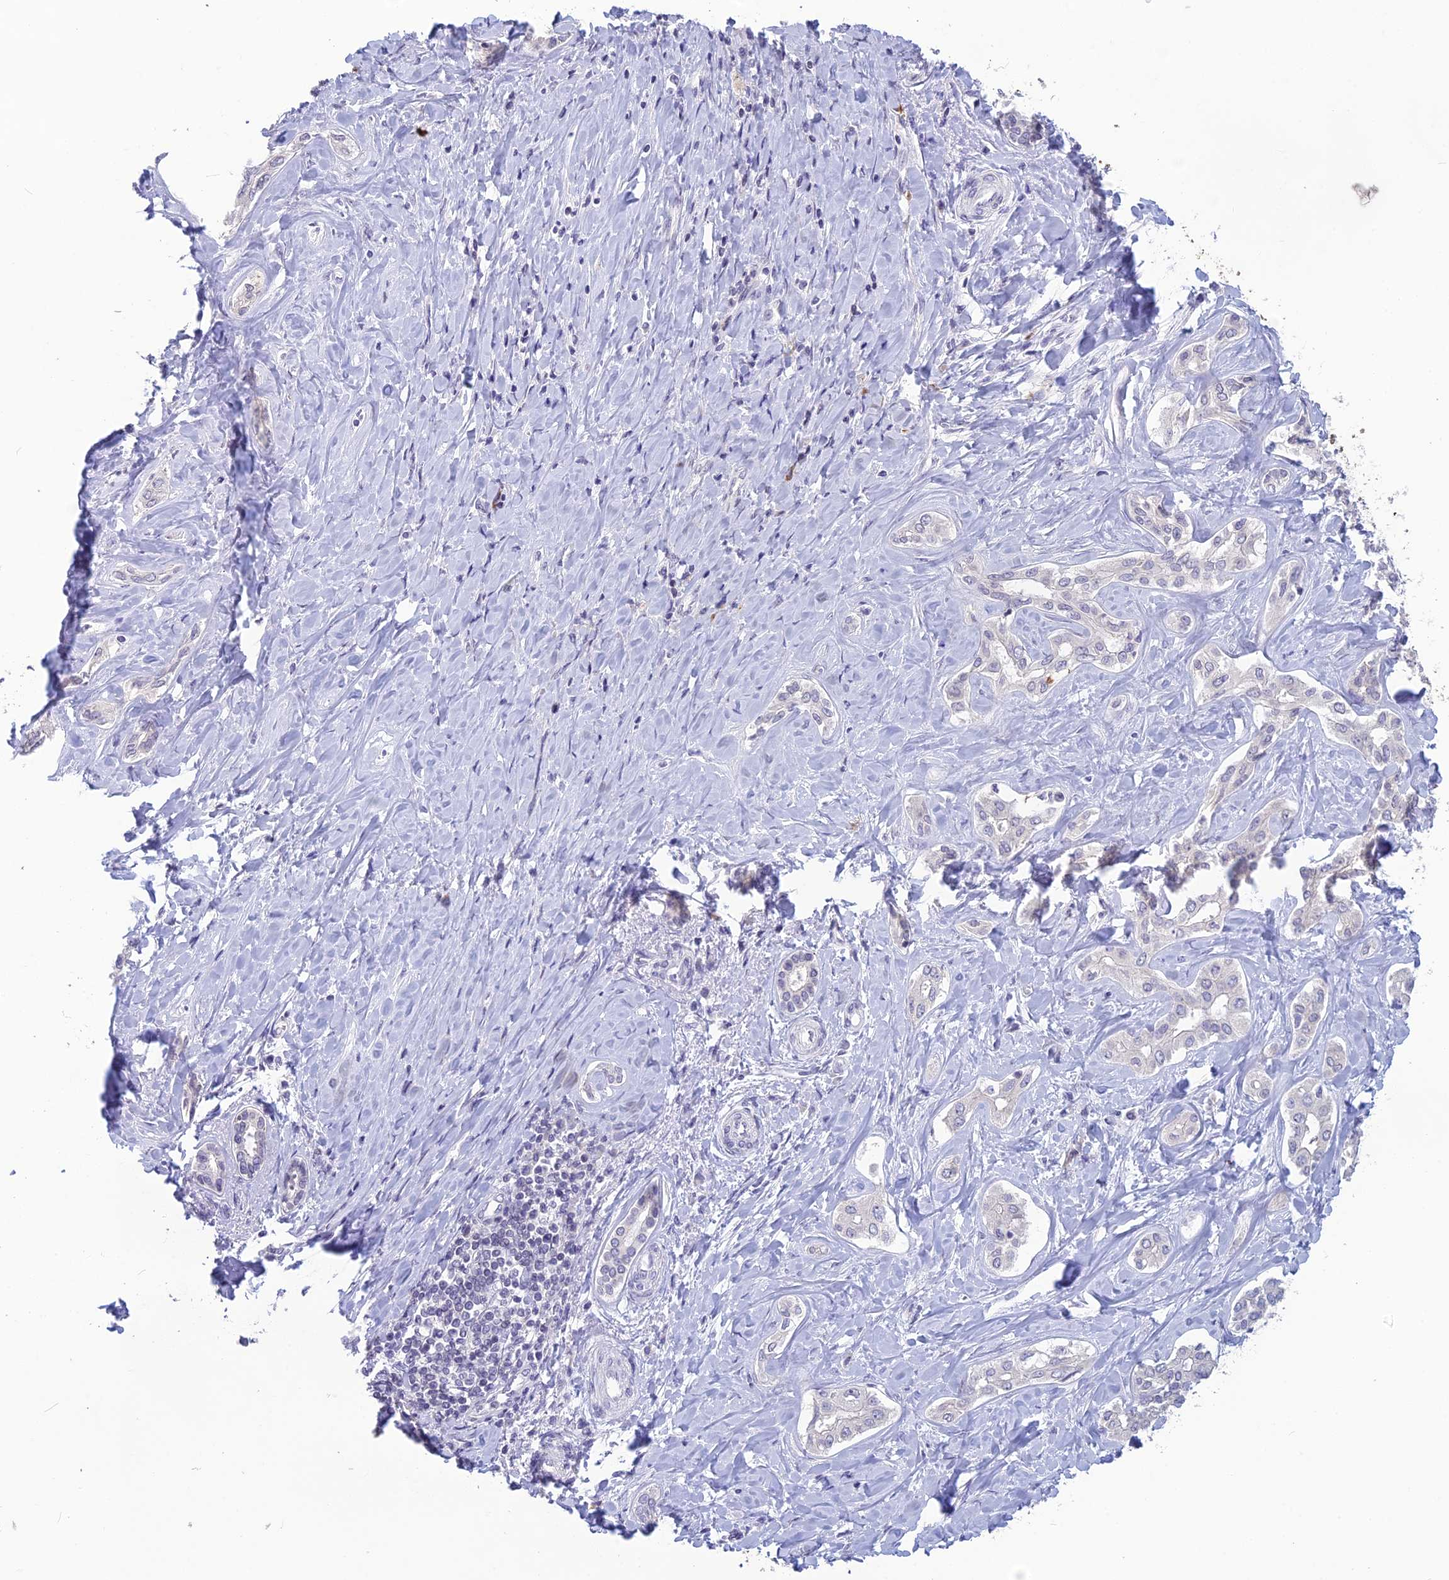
{"staining": {"intensity": "negative", "quantity": "none", "location": "none"}, "tissue": "liver cancer", "cell_type": "Tumor cells", "image_type": "cancer", "snomed": [{"axis": "morphology", "description": "Cholangiocarcinoma"}, {"axis": "topography", "description": "Liver"}], "caption": "High power microscopy photomicrograph of an immunohistochemistry (IHC) photomicrograph of liver cancer (cholangiocarcinoma), revealing no significant expression in tumor cells.", "gene": "TMEM134", "patient": {"sex": "female", "age": 77}}